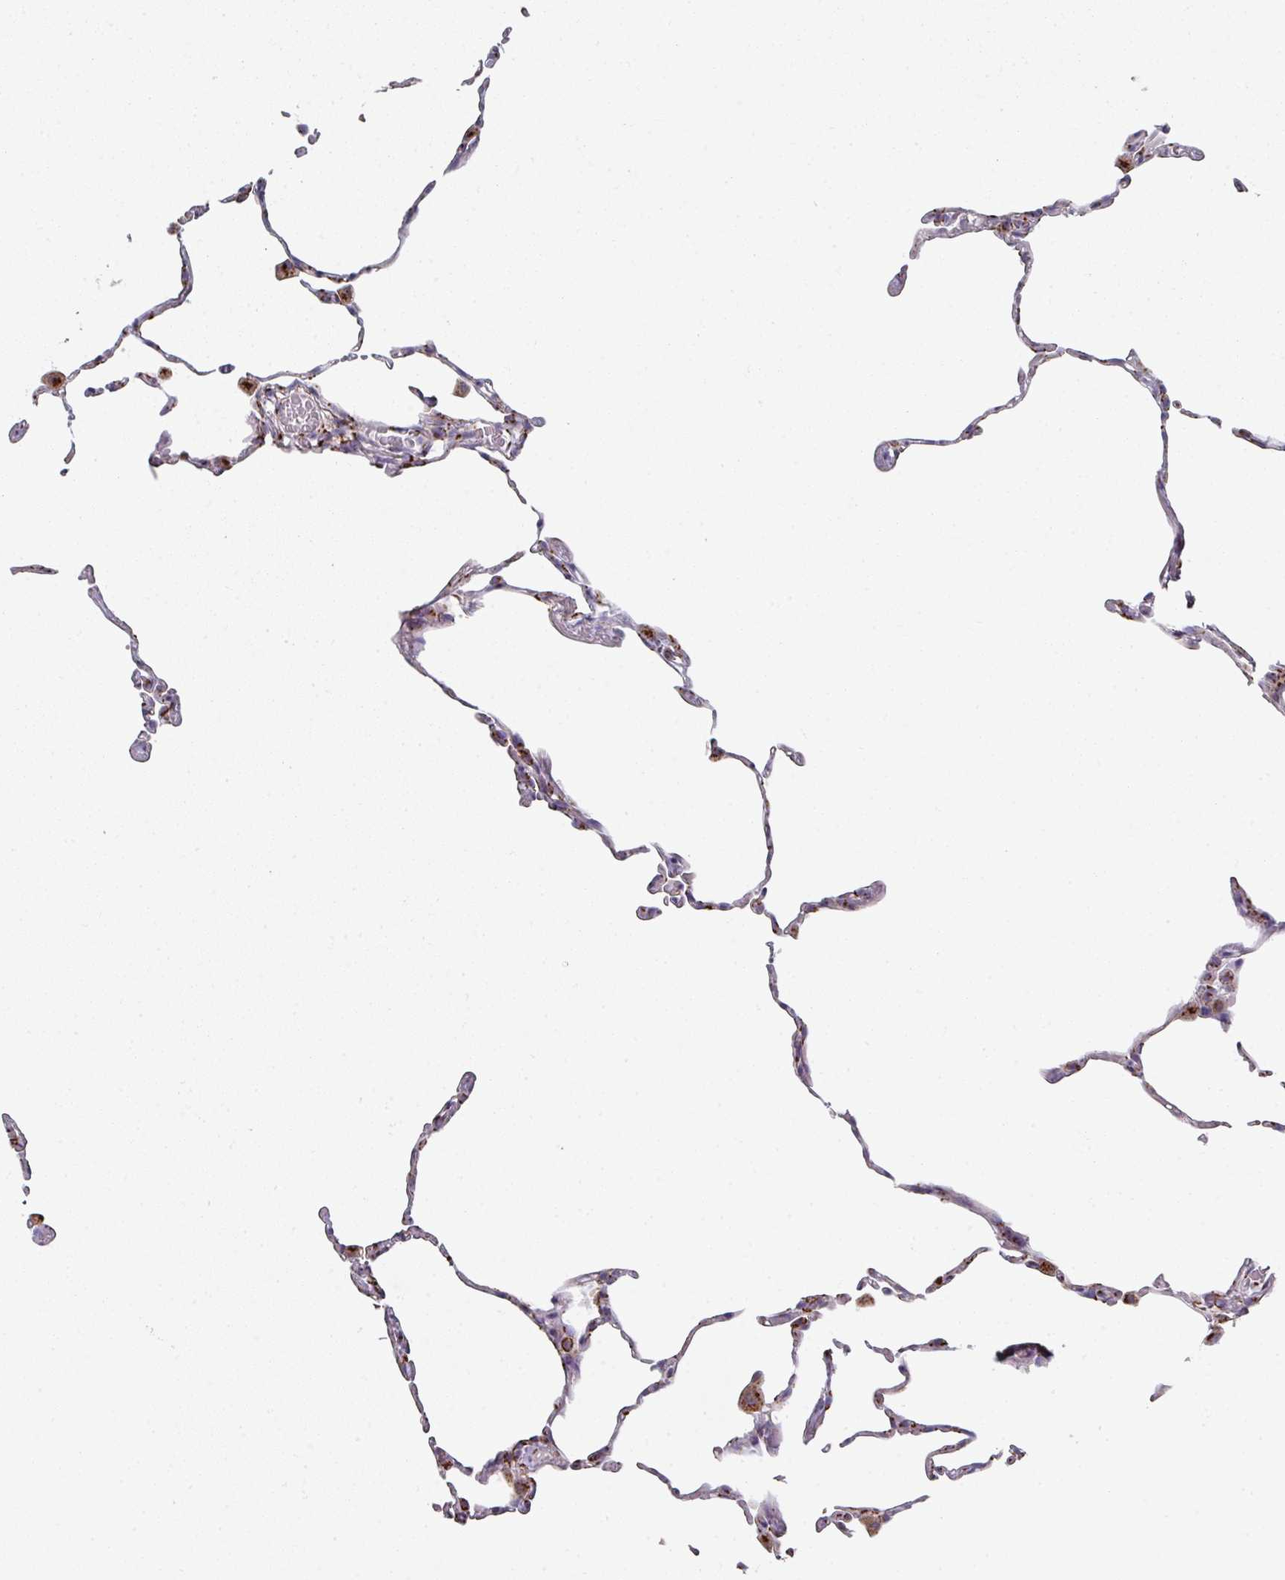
{"staining": {"intensity": "moderate", "quantity": "25%-75%", "location": "cytoplasmic/membranous"}, "tissue": "lung", "cell_type": "Alveolar cells", "image_type": "normal", "snomed": [{"axis": "morphology", "description": "Normal tissue, NOS"}, {"axis": "topography", "description": "Lung"}], "caption": "Immunohistochemistry (DAB) staining of unremarkable lung shows moderate cytoplasmic/membranous protein expression in about 25%-75% of alveolar cells. Immunohistochemistry stains the protein of interest in brown and the nuclei are stained blue.", "gene": "CCDC85B", "patient": {"sex": "female", "age": 57}}